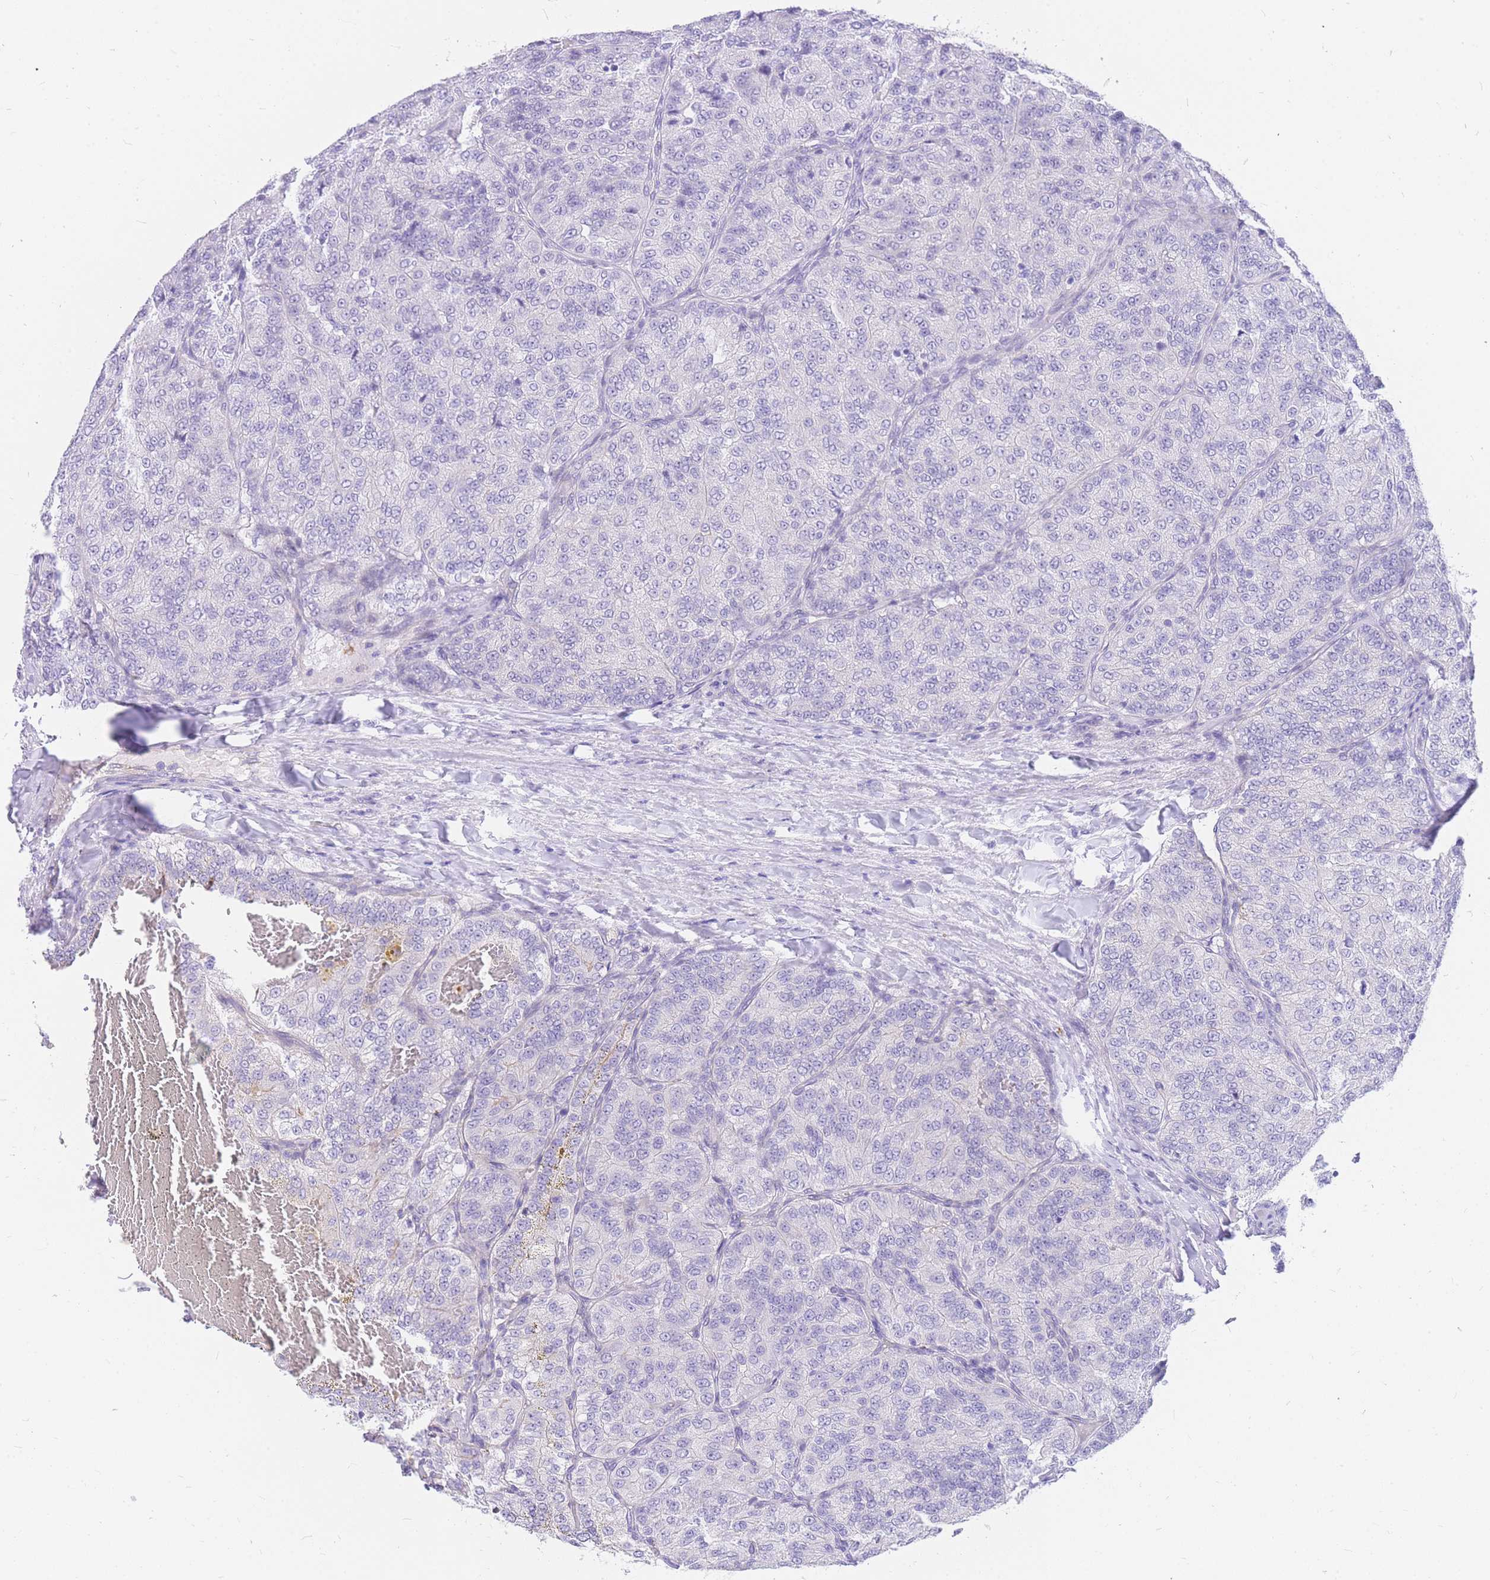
{"staining": {"intensity": "negative", "quantity": "none", "location": "none"}, "tissue": "renal cancer", "cell_type": "Tumor cells", "image_type": "cancer", "snomed": [{"axis": "morphology", "description": "Adenocarcinoma, NOS"}, {"axis": "topography", "description": "Kidney"}], "caption": "Tumor cells show no significant positivity in renal cancer.", "gene": "SRSF12", "patient": {"sex": "female", "age": 63}}